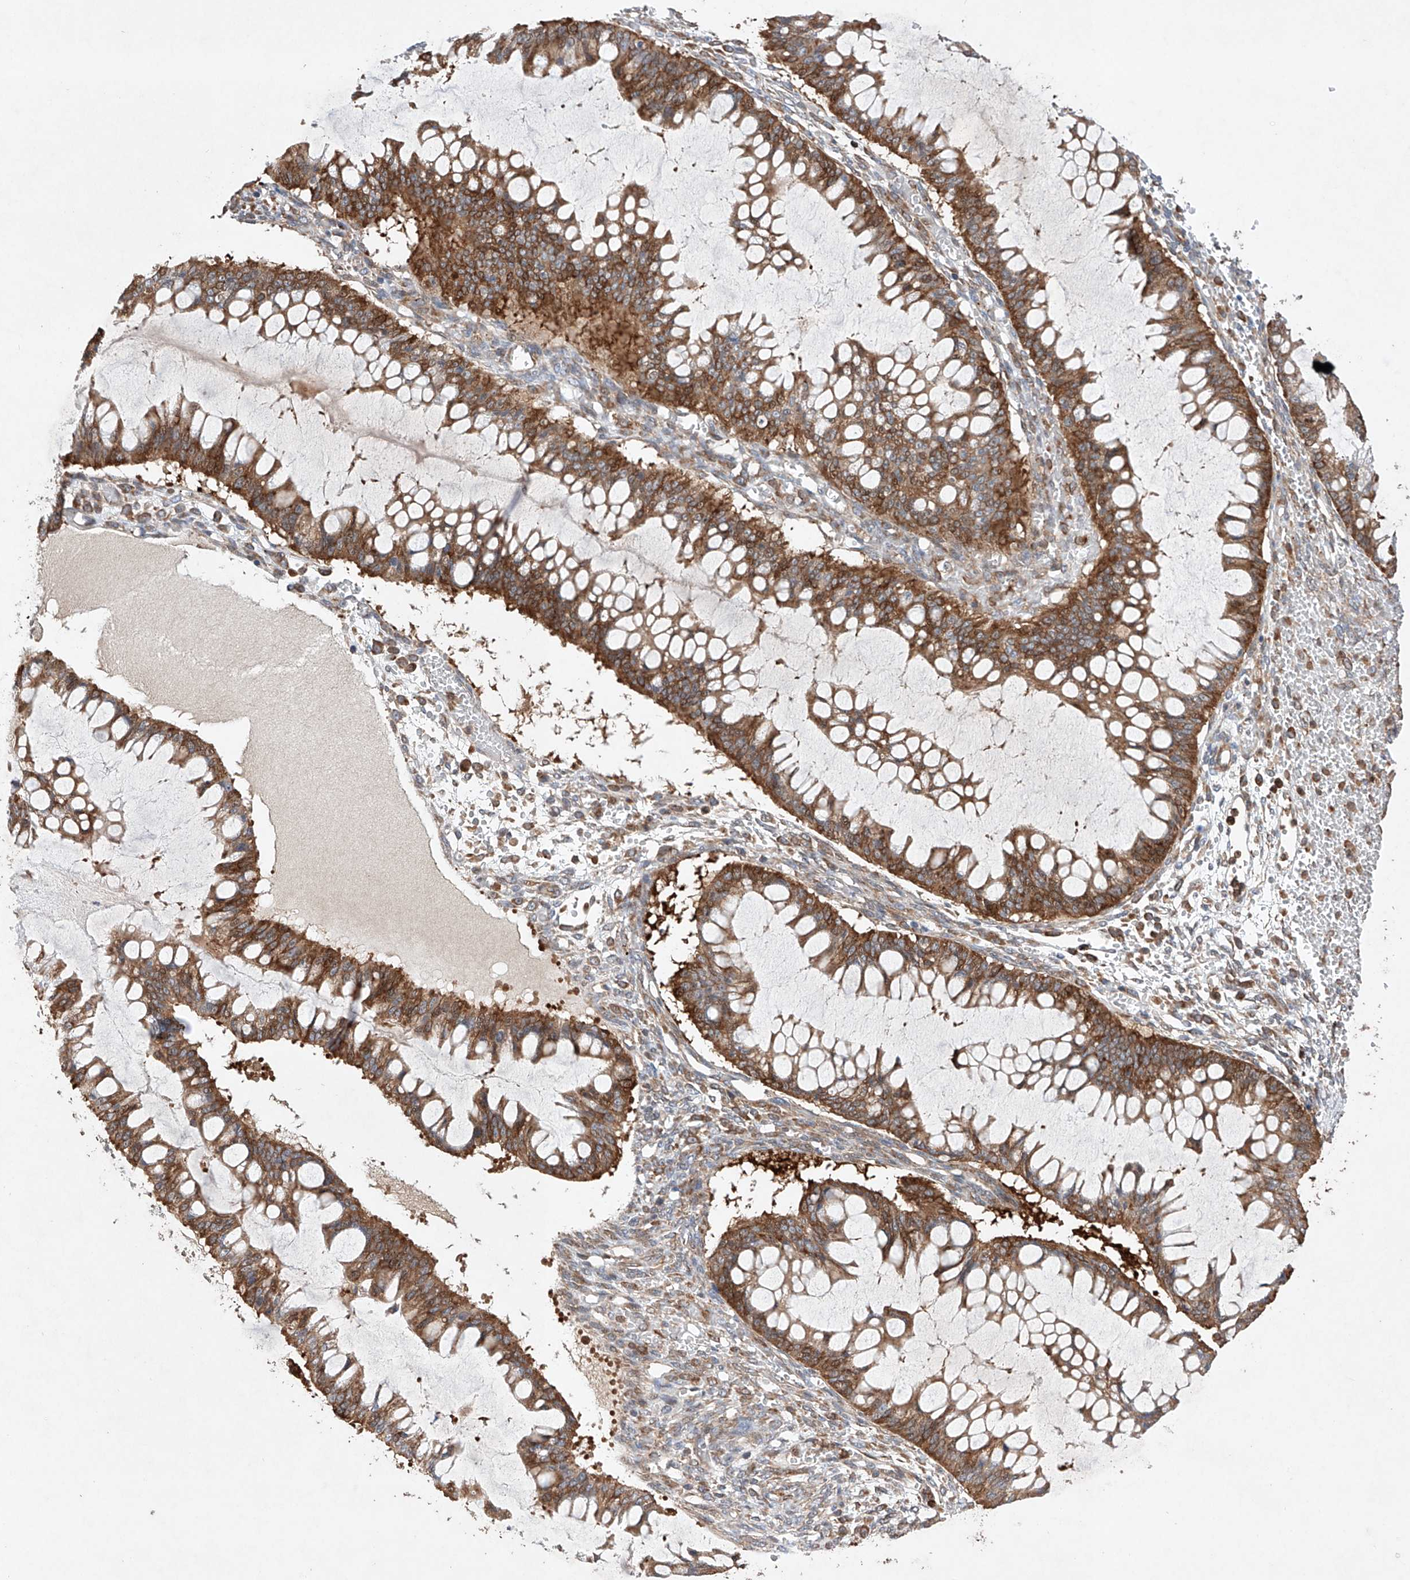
{"staining": {"intensity": "moderate", "quantity": ">75%", "location": "cytoplasmic/membranous"}, "tissue": "ovarian cancer", "cell_type": "Tumor cells", "image_type": "cancer", "snomed": [{"axis": "morphology", "description": "Cystadenocarcinoma, mucinous, NOS"}, {"axis": "topography", "description": "Ovary"}], "caption": "Immunohistochemistry (IHC) histopathology image of human ovarian cancer (mucinous cystadenocarcinoma) stained for a protein (brown), which displays medium levels of moderate cytoplasmic/membranous positivity in approximately >75% of tumor cells.", "gene": "TIMM23", "patient": {"sex": "female", "age": 73}}